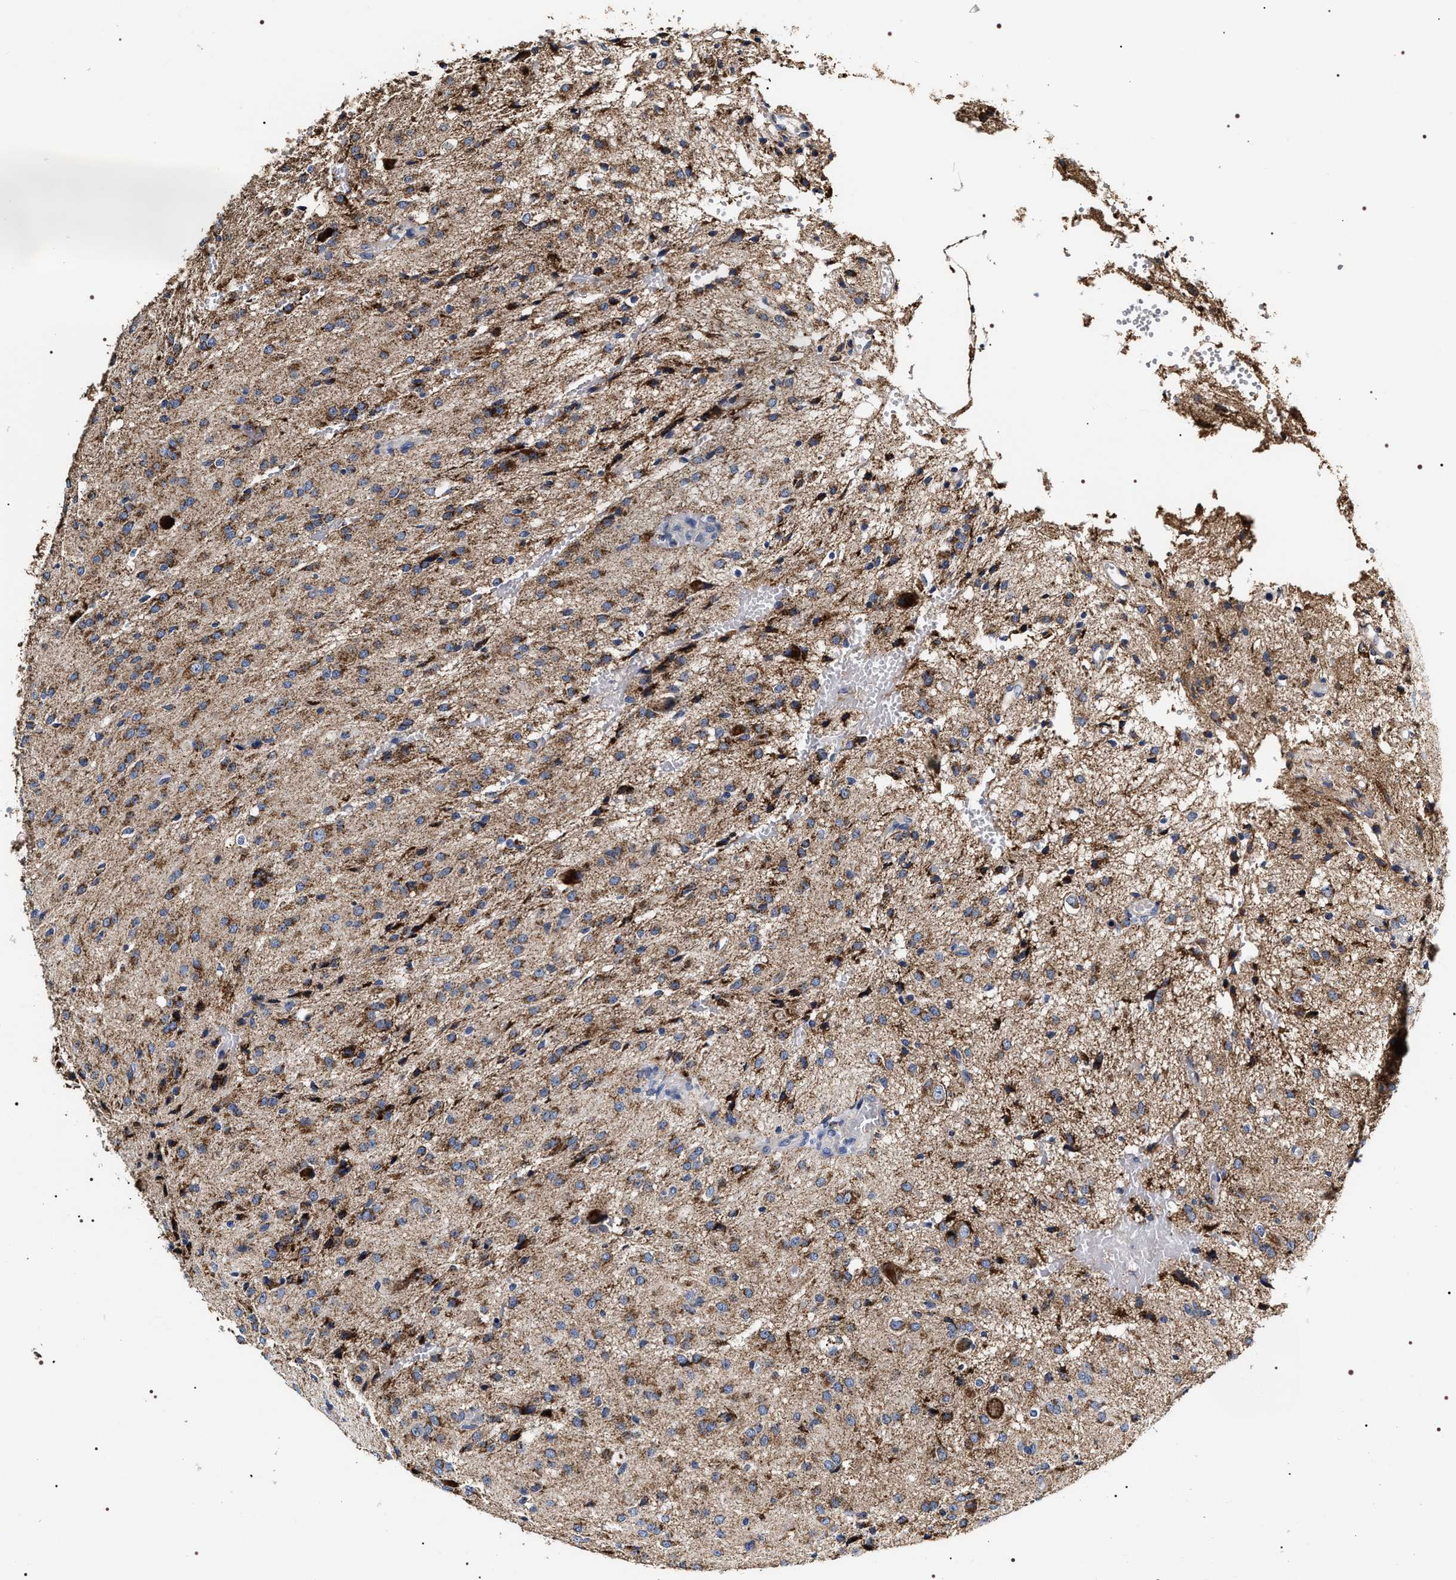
{"staining": {"intensity": "strong", "quantity": ">75%", "location": "cytoplasmic/membranous"}, "tissue": "glioma", "cell_type": "Tumor cells", "image_type": "cancer", "snomed": [{"axis": "morphology", "description": "Glioma, malignant, High grade"}, {"axis": "topography", "description": "Brain"}], "caption": "Immunohistochemical staining of human high-grade glioma (malignant) reveals strong cytoplasmic/membranous protein expression in about >75% of tumor cells. The staining was performed using DAB, with brown indicating positive protein expression. Nuclei are stained blue with hematoxylin.", "gene": "COG5", "patient": {"sex": "female", "age": 59}}